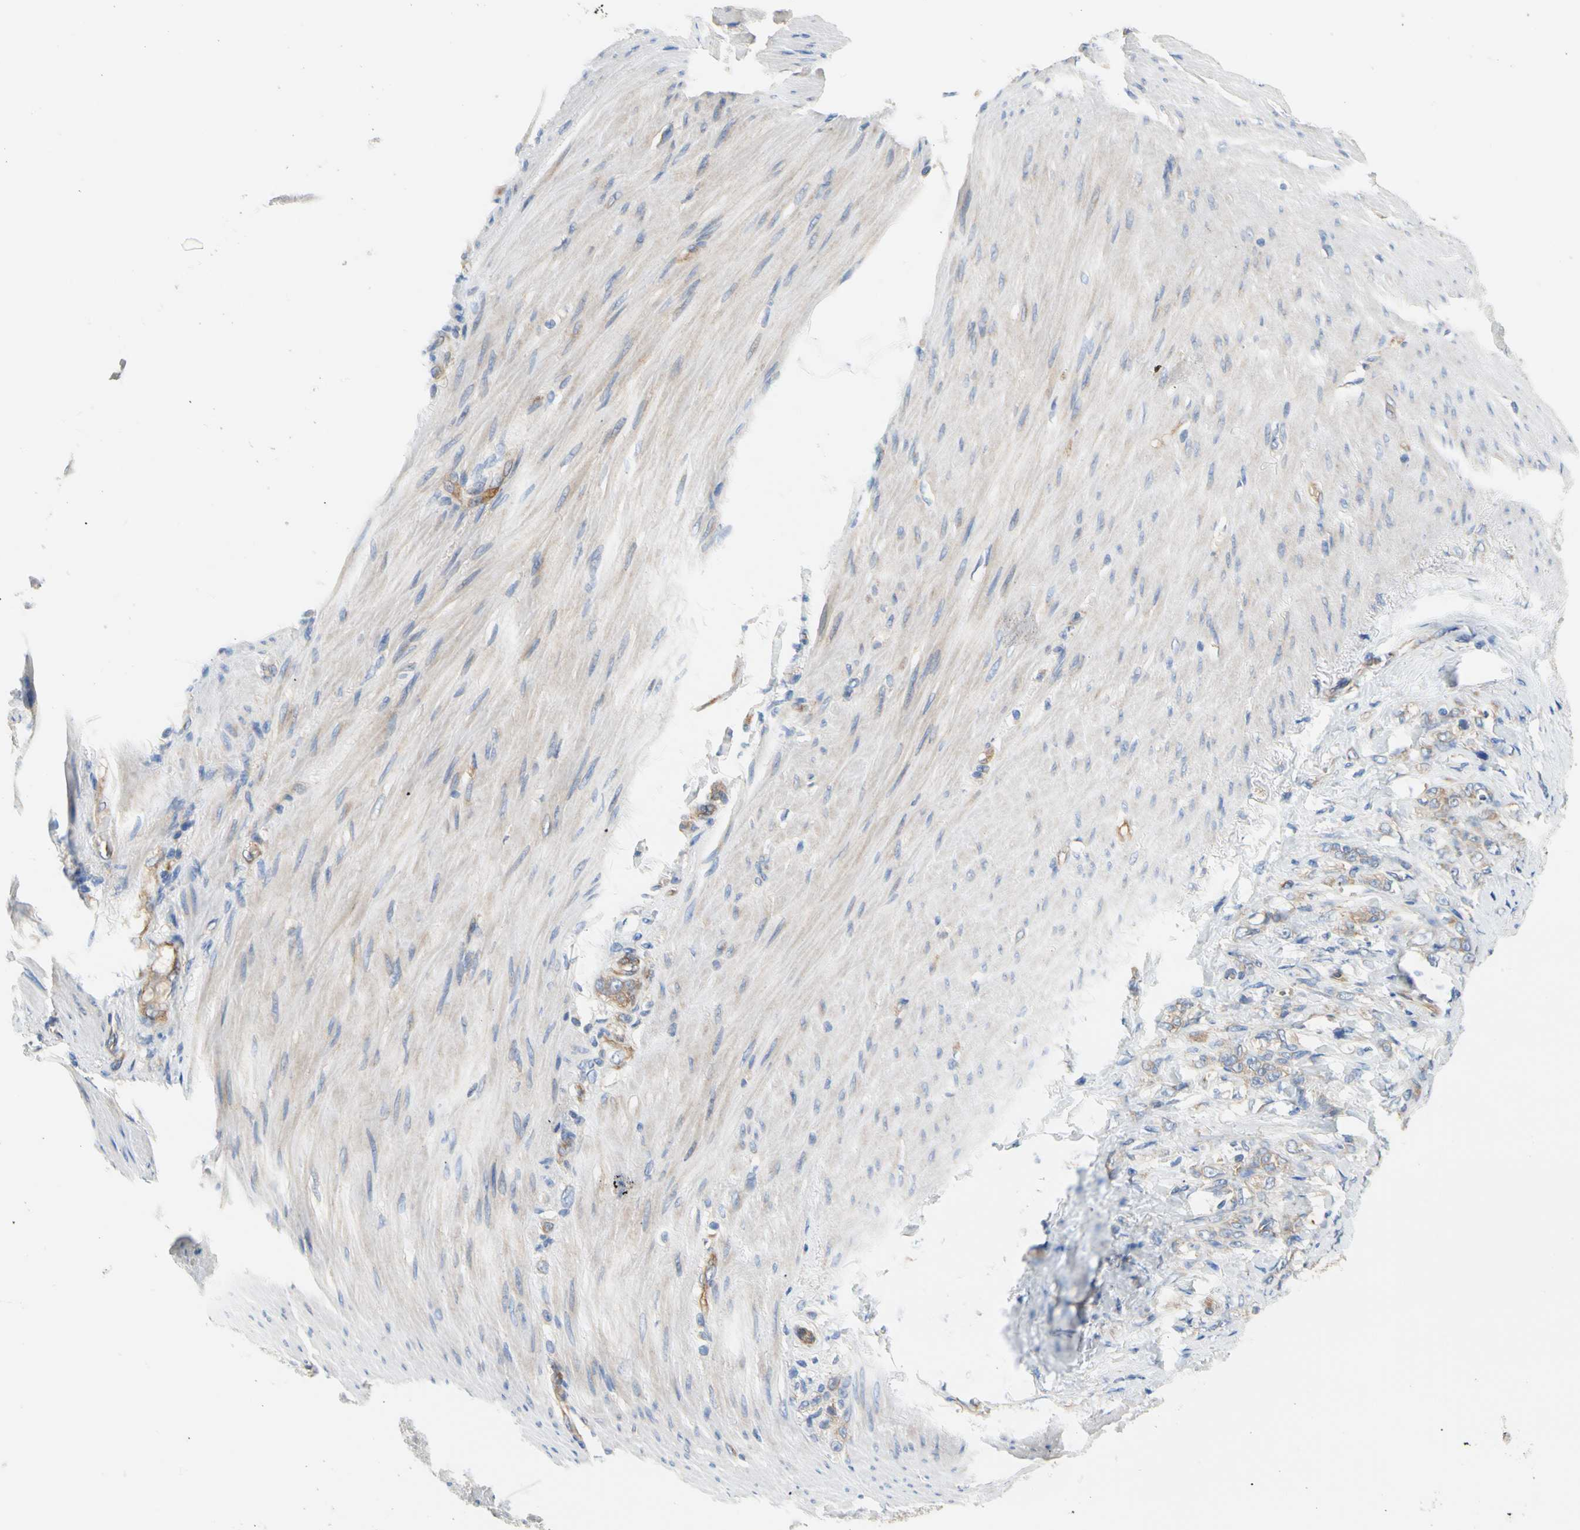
{"staining": {"intensity": "moderate", "quantity": ">75%", "location": "cytoplasmic/membranous"}, "tissue": "stomach cancer", "cell_type": "Tumor cells", "image_type": "cancer", "snomed": [{"axis": "morphology", "description": "Adenocarcinoma, NOS"}, {"axis": "topography", "description": "Stomach"}], "caption": "Immunohistochemical staining of human stomach adenocarcinoma shows medium levels of moderate cytoplasmic/membranous expression in approximately >75% of tumor cells.", "gene": "GPHN", "patient": {"sex": "male", "age": 82}}